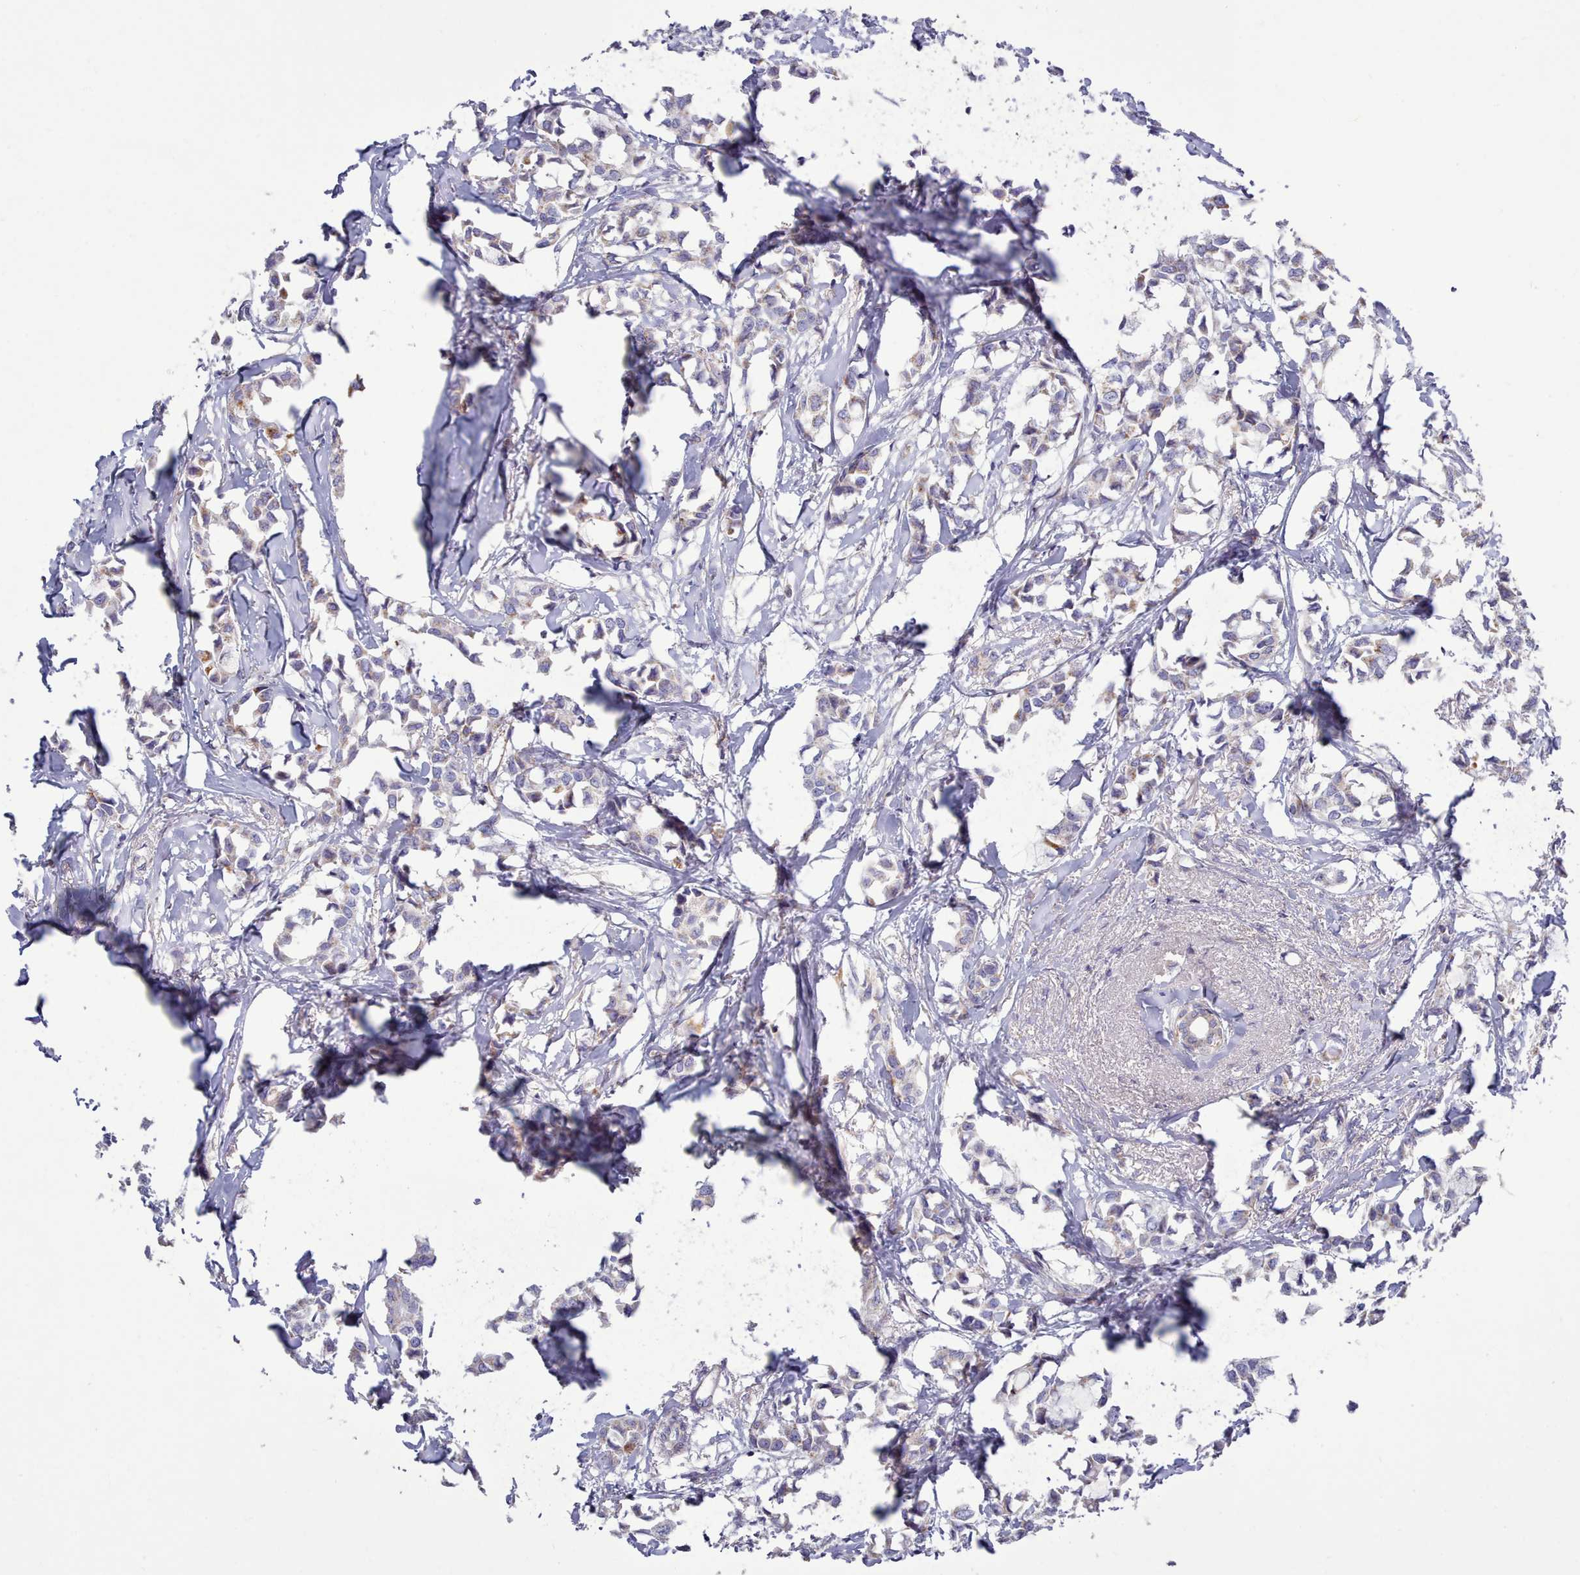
{"staining": {"intensity": "negative", "quantity": "none", "location": "none"}, "tissue": "breast cancer", "cell_type": "Tumor cells", "image_type": "cancer", "snomed": [{"axis": "morphology", "description": "Duct carcinoma"}, {"axis": "topography", "description": "Breast"}], "caption": "Tumor cells are negative for protein expression in human breast cancer. The staining is performed using DAB brown chromogen with nuclei counter-stained in using hematoxylin.", "gene": "MRPL21", "patient": {"sex": "female", "age": 73}}